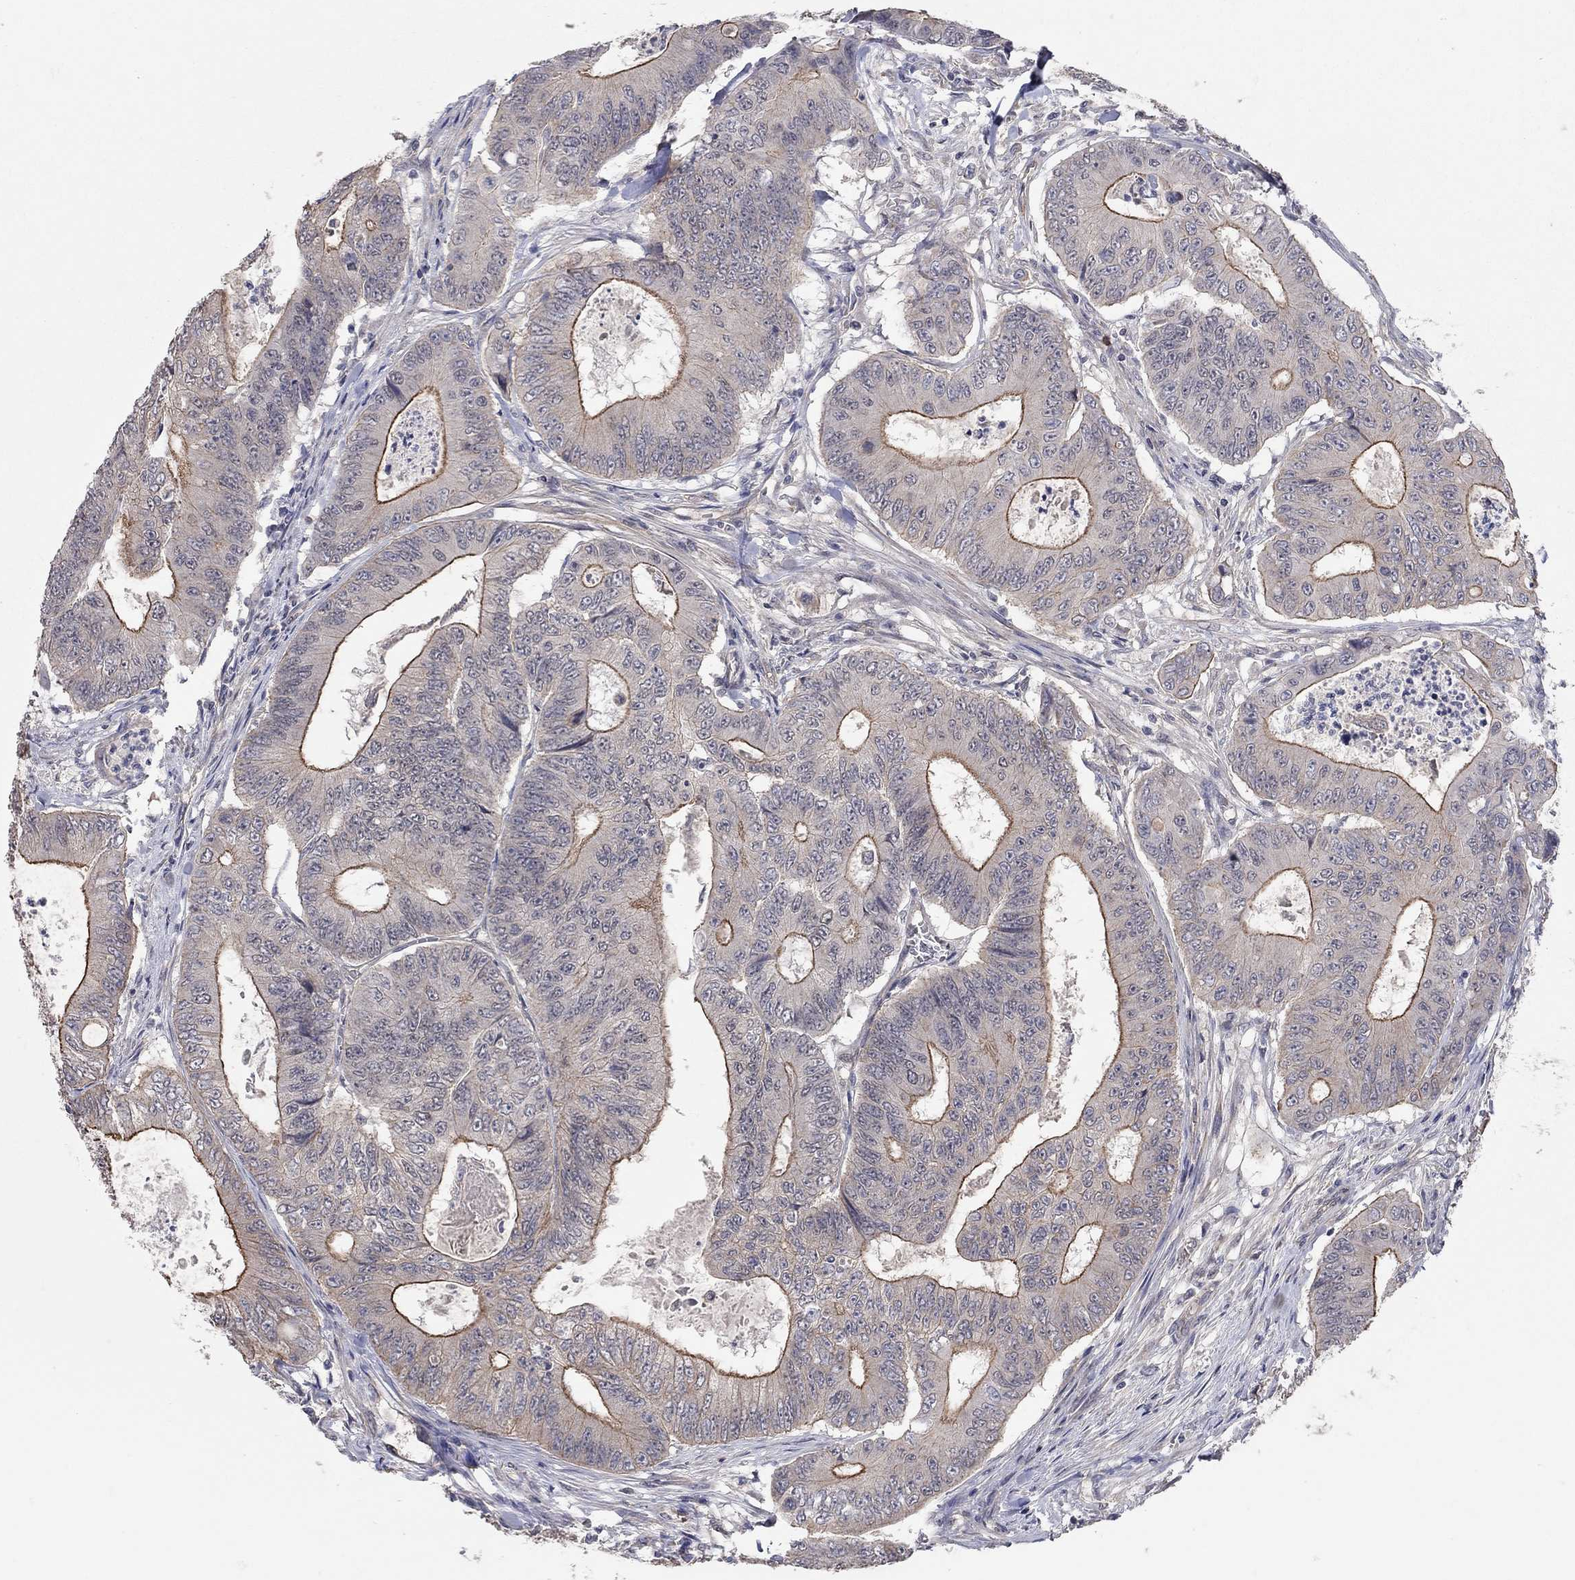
{"staining": {"intensity": "strong", "quantity": "25%-75%", "location": "cytoplasmic/membranous"}, "tissue": "colorectal cancer", "cell_type": "Tumor cells", "image_type": "cancer", "snomed": [{"axis": "morphology", "description": "Adenocarcinoma, NOS"}, {"axis": "topography", "description": "Colon"}], "caption": "Human colorectal adenocarcinoma stained with a protein marker reveals strong staining in tumor cells.", "gene": "WASF3", "patient": {"sex": "female", "age": 48}}